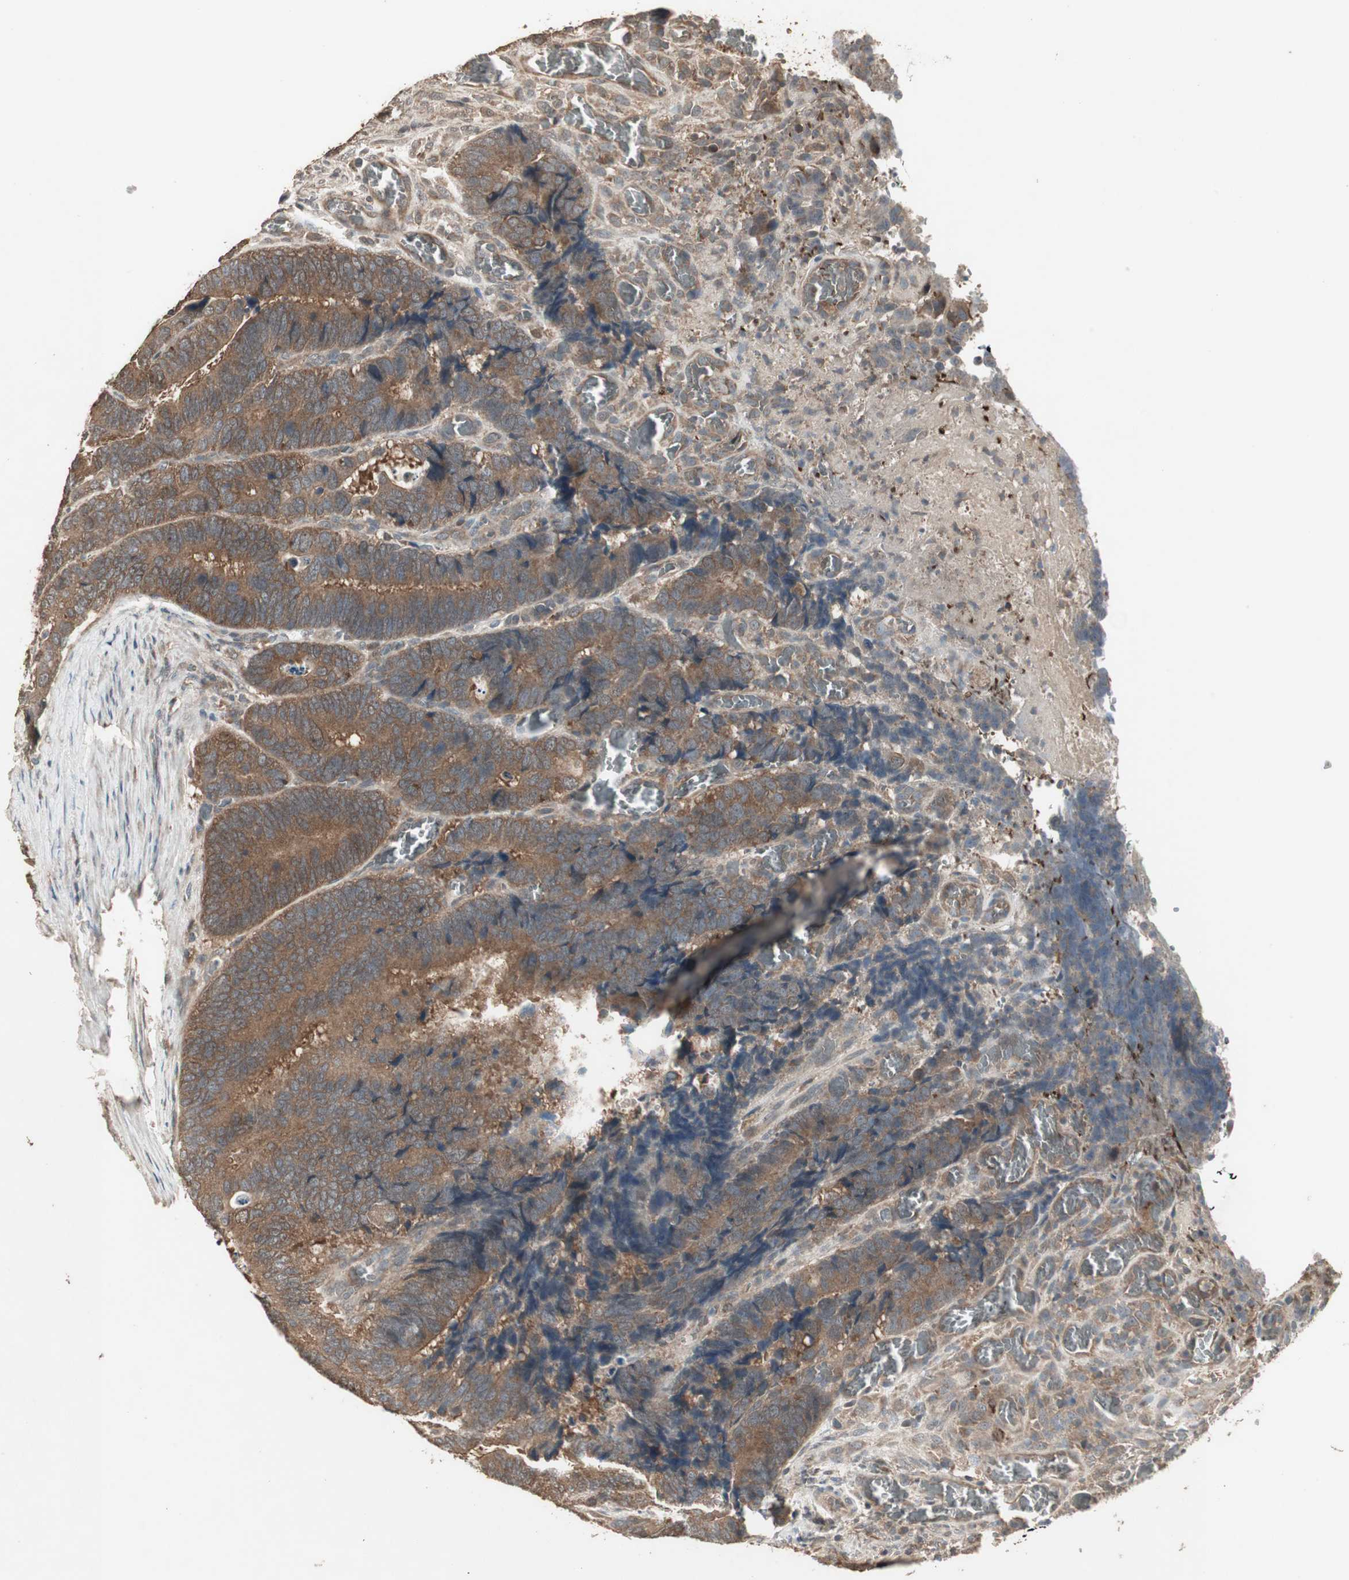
{"staining": {"intensity": "moderate", "quantity": ">75%", "location": "cytoplasmic/membranous"}, "tissue": "colorectal cancer", "cell_type": "Tumor cells", "image_type": "cancer", "snomed": [{"axis": "morphology", "description": "Adenocarcinoma, NOS"}, {"axis": "topography", "description": "Colon"}], "caption": "Colorectal adenocarcinoma stained with DAB (3,3'-diaminobenzidine) immunohistochemistry demonstrates medium levels of moderate cytoplasmic/membranous staining in approximately >75% of tumor cells. The protein of interest is stained brown, and the nuclei are stained in blue (DAB (3,3'-diaminobenzidine) IHC with brightfield microscopy, high magnification).", "gene": "UBAC1", "patient": {"sex": "male", "age": 72}}